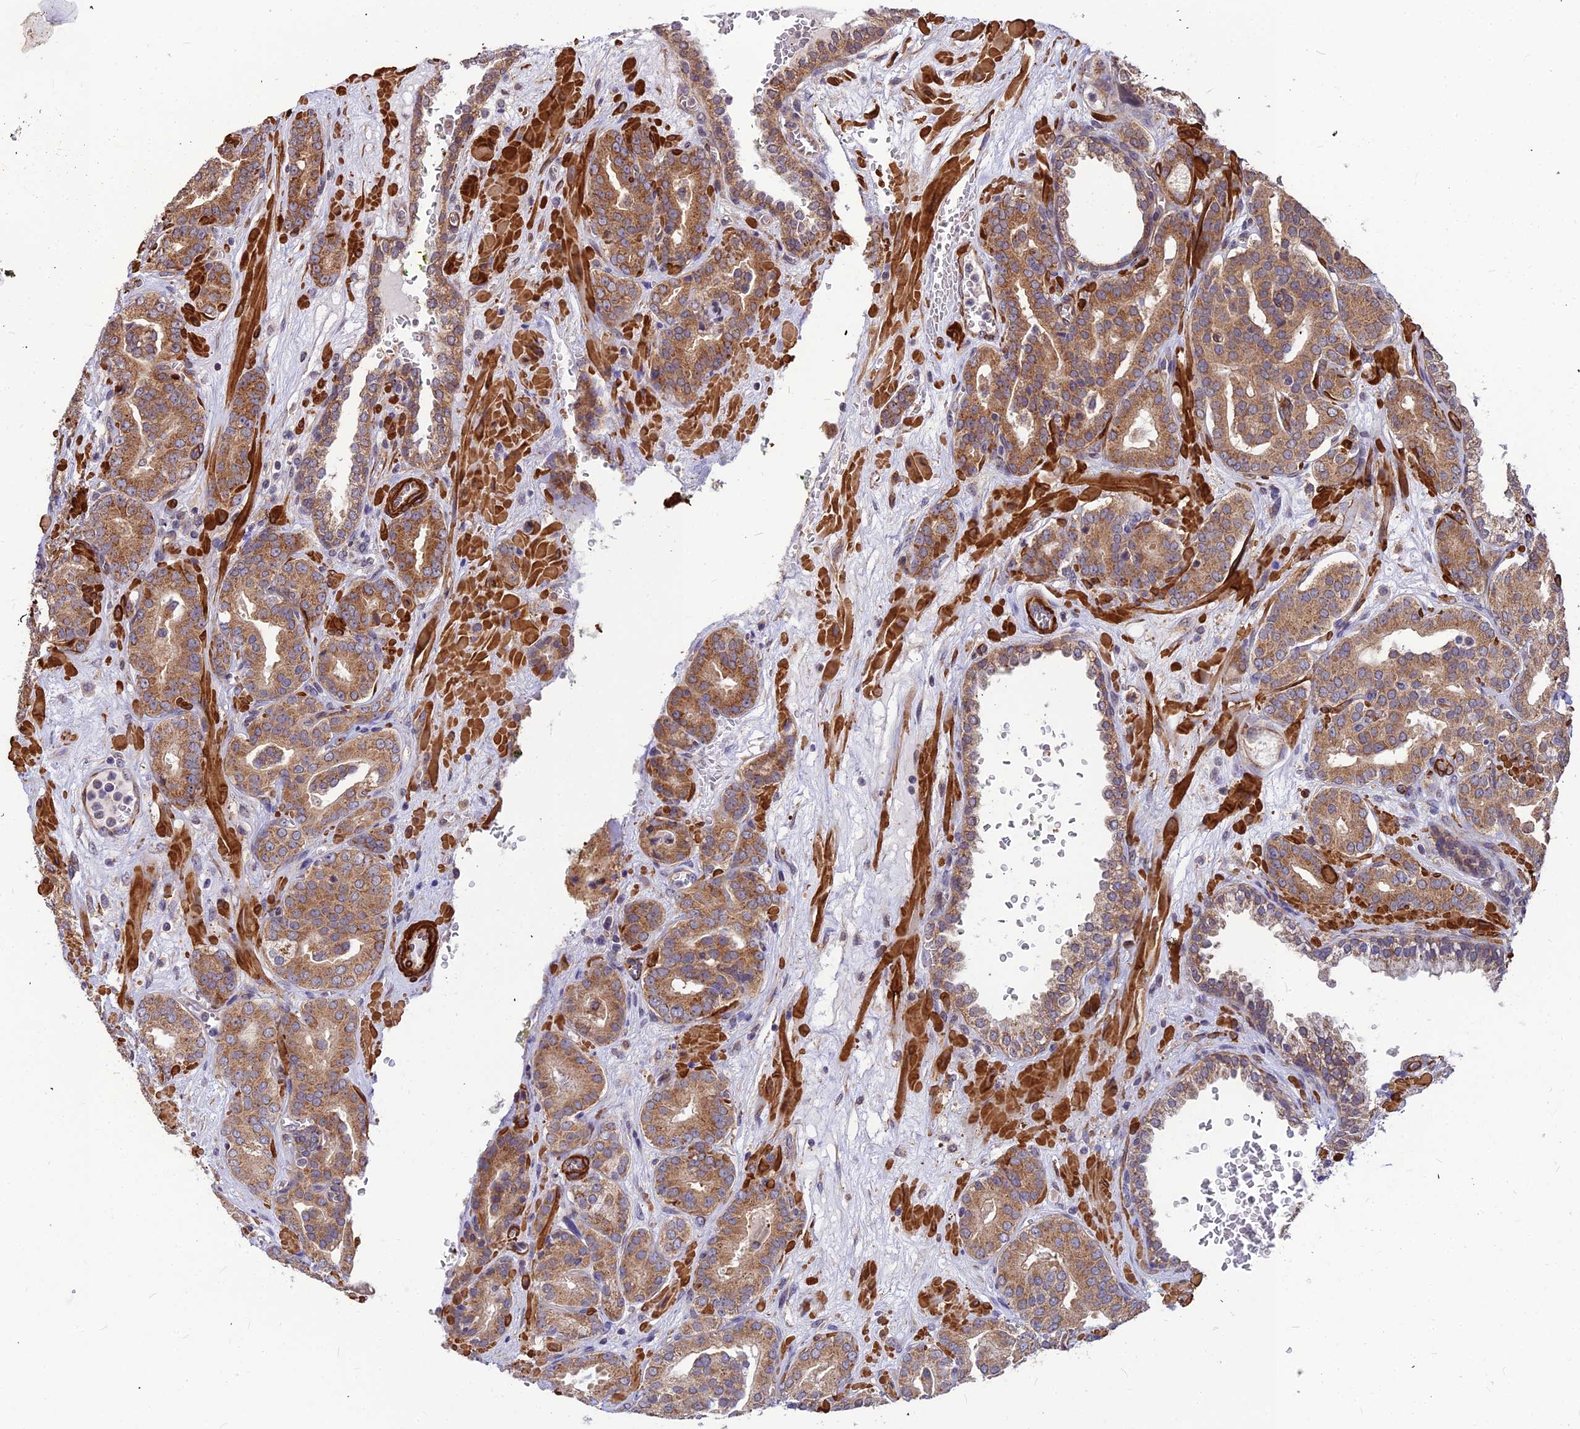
{"staining": {"intensity": "moderate", "quantity": ">75%", "location": "cytoplasmic/membranous"}, "tissue": "prostate cancer", "cell_type": "Tumor cells", "image_type": "cancer", "snomed": [{"axis": "morphology", "description": "Adenocarcinoma, High grade"}, {"axis": "topography", "description": "Prostate"}], "caption": "This photomicrograph reveals immunohistochemistry (IHC) staining of human prostate cancer (adenocarcinoma (high-grade)), with medium moderate cytoplasmic/membranous expression in about >75% of tumor cells.", "gene": "LEKR1", "patient": {"sex": "male", "age": 66}}